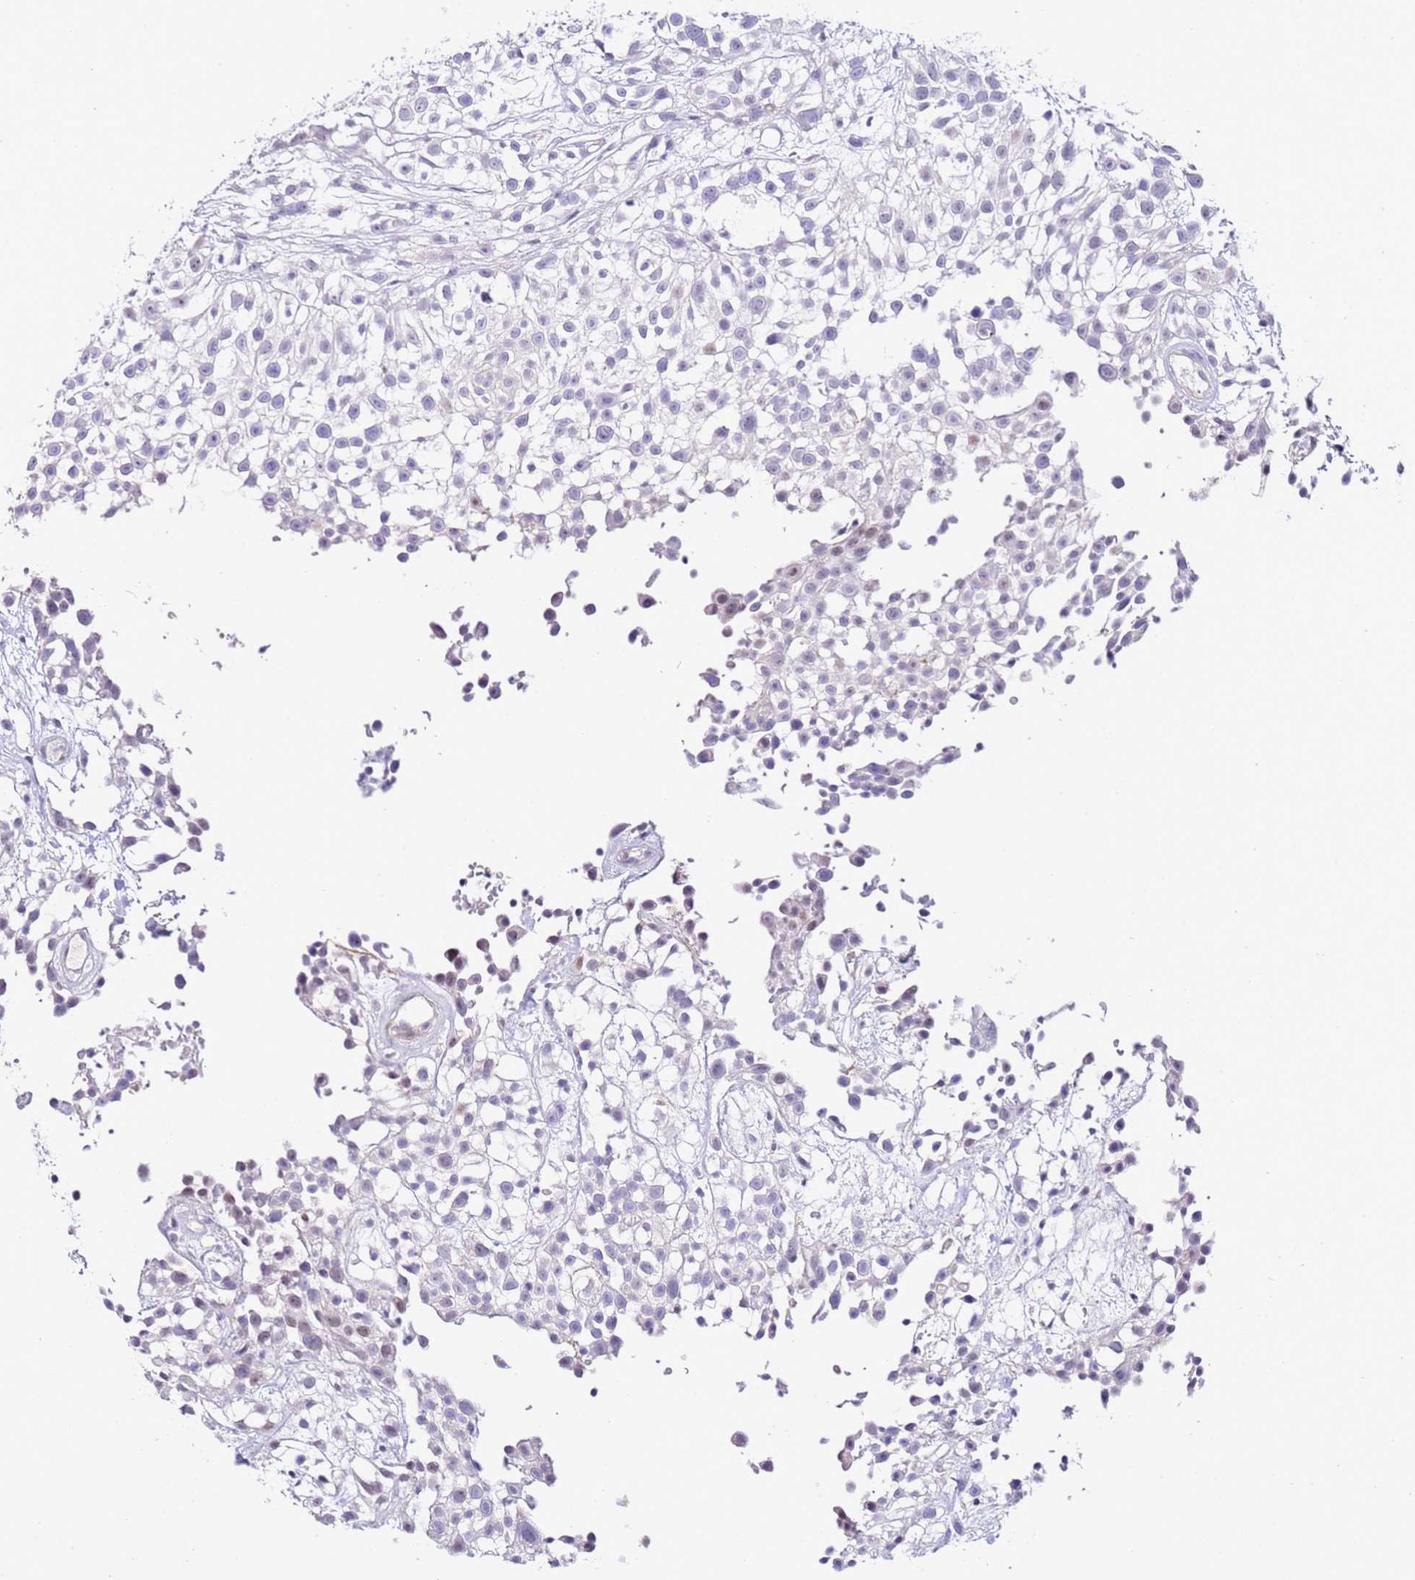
{"staining": {"intensity": "negative", "quantity": "none", "location": "none"}, "tissue": "urothelial cancer", "cell_type": "Tumor cells", "image_type": "cancer", "snomed": [{"axis": "morphology", "description": "Urothelial carcinoma, High grade"}, {"axis": "topography", "description": "Urinary bladder"}], "caption": "Tumor cells are negative for brown protein staining in urothelial carcinoma (high-grade).", "gene": "HGD", "patient": {"sex": "male", "age": 56}}